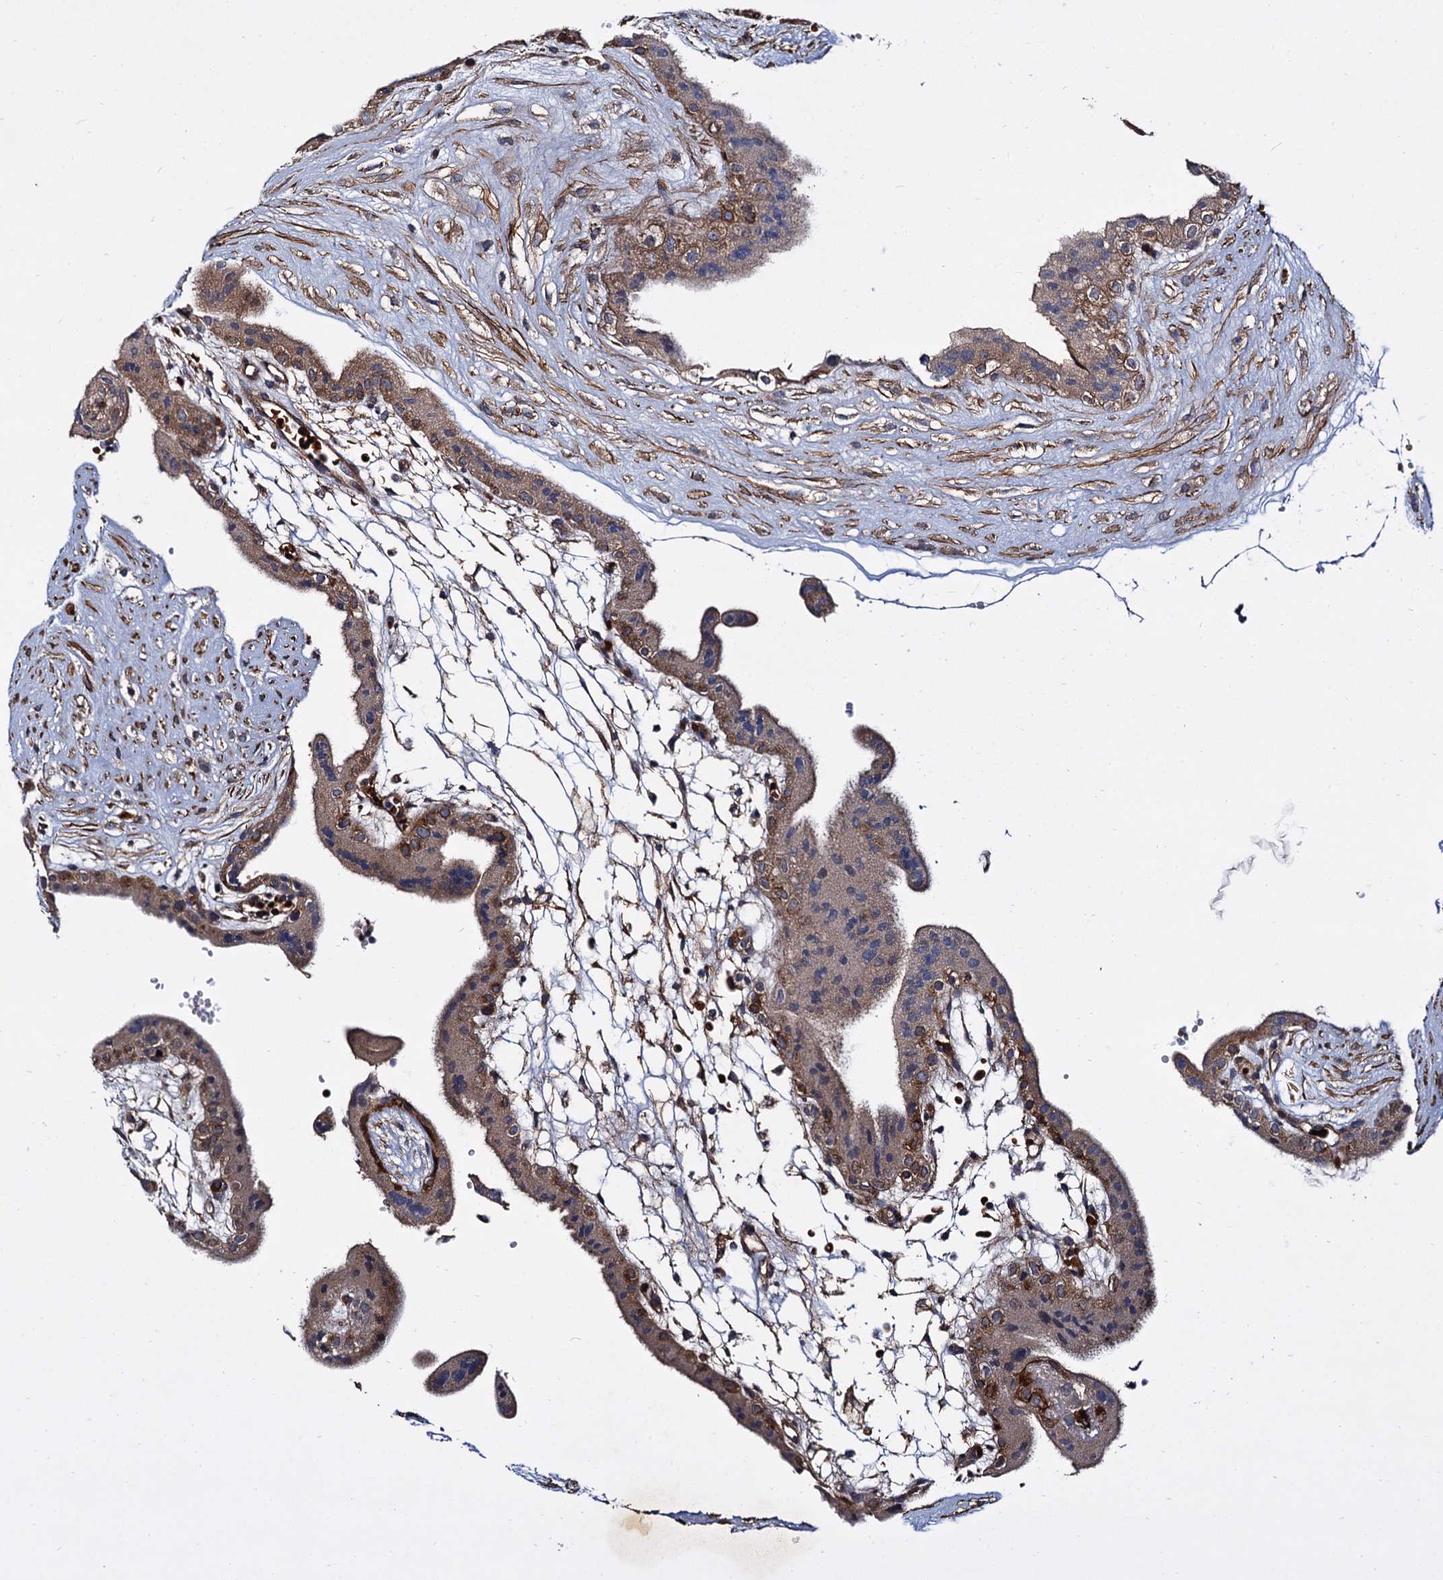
{"staining": {"intensity": "moderate", "quantity": "<25%", "location": "cytoplasmic/membranous"}, "tissue": "placenta", "cell_type": "Trophoblastic cells", "image_type": "normal", "snomed": [{"axis": "morphology", "description": "Normal tissue, NOS"}, {"axis": "topography", "description": "Placenta"}], "caption": "The image displays immunohistochemical staining of unremarkable placenta. There is moderate cytoplasmic/membranous staining is present in approximately <25% of trophoblastic cells. (Brightfield microscopy of DAB IHC at high magnification).", "gene": "ISM2", "patient": {"sex": "female", "age": 18}}